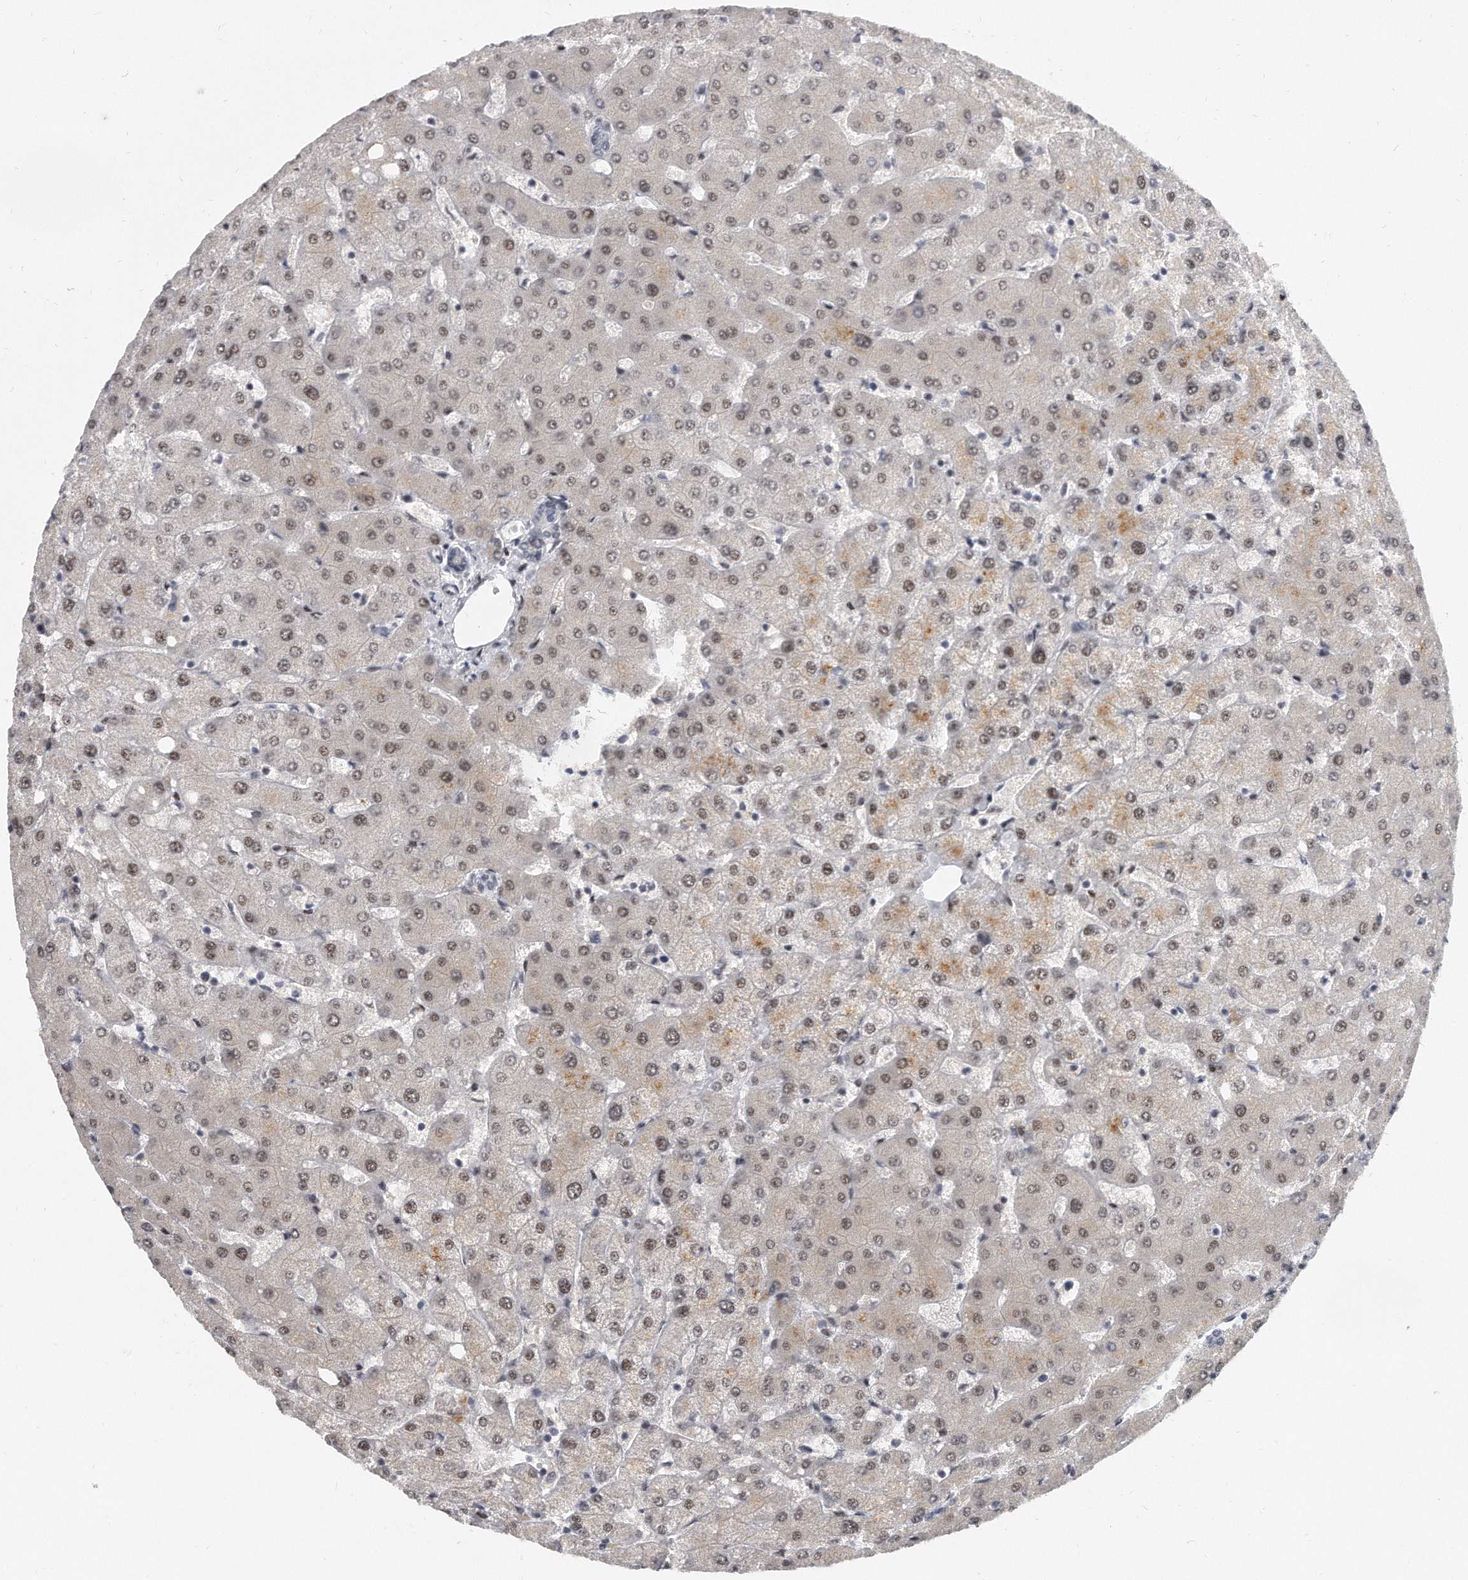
{"staining": {"intensity": "negative", "quantity": "none", "location": "none"}, "tissue": "liver", "cell_type": "Cholangiocytes", "image_type": "normal", "snomed": [{"axis": "morphology", "description": "Normal tissue, NOS"}, {"axis": "topography", "description": "Liver"}], "caption": "This is an immunohistochemistry (IHC) histopathology image of unremarkable liver. There is no staining in cholangiocytes.", "gene": "TFCP2L1", "patient": {"sex": "female", "age": 54}}